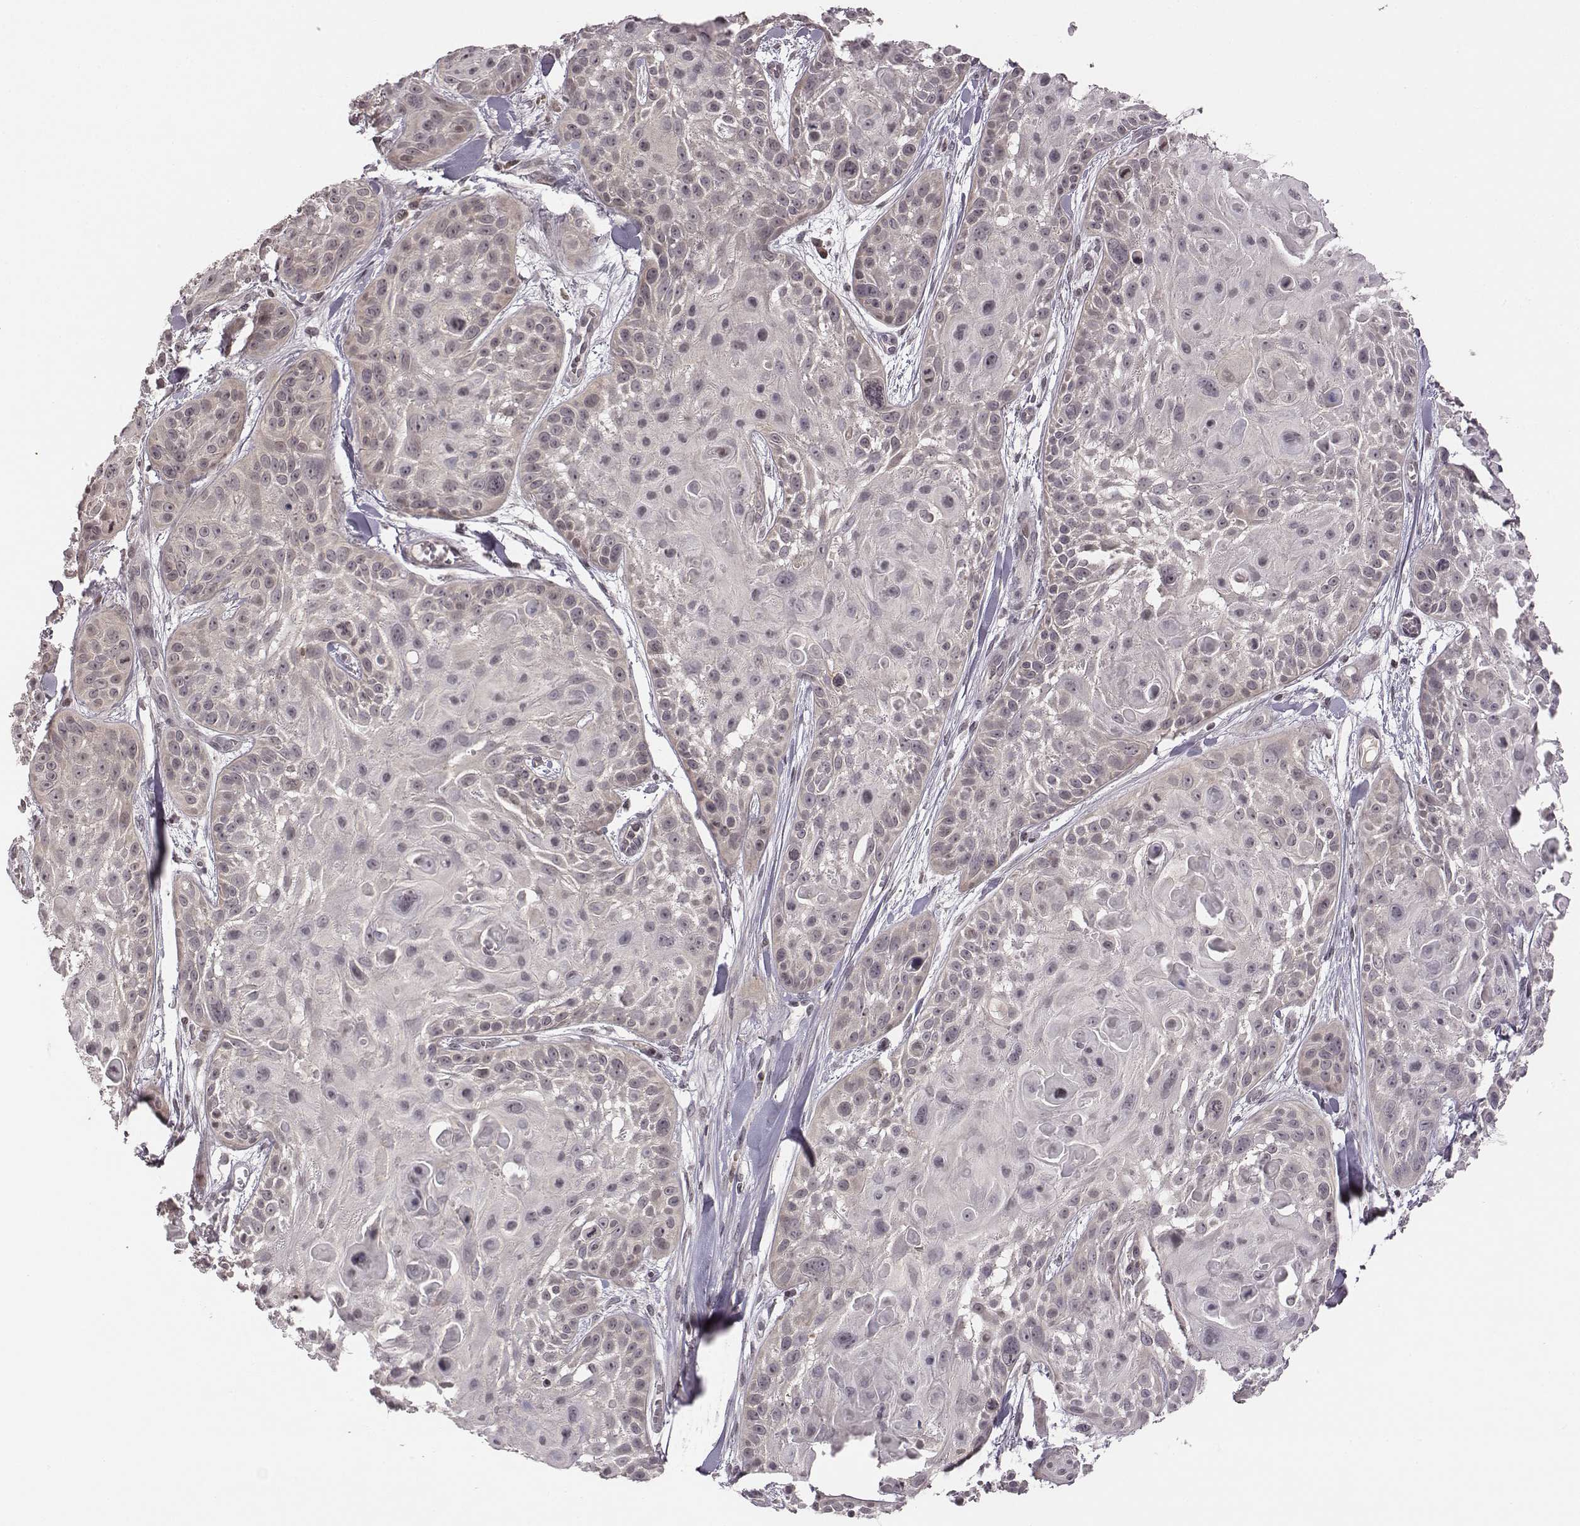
{"staining": {"intensity": "negative", "quantity": "none", "location": "none"}, "tissue": "skin cancer", "cell_type": "Tumor cells", "image_type": "cancer", "snomed": [{"axis": "morphology", "description": "Squamous cell carcinoma, NOS"}, {"axis": "topography", "description": "Skin"}, {"axis": "topography", "description": "Anal"}], "caption": "Tumor cells show no significant staining in skin cancer. (Brightfield microscopy of DAB immunohistochemistry (IHC) at high magnification).", "gene": "GRM4", "patient": {"sex": "female", "age": 75}}